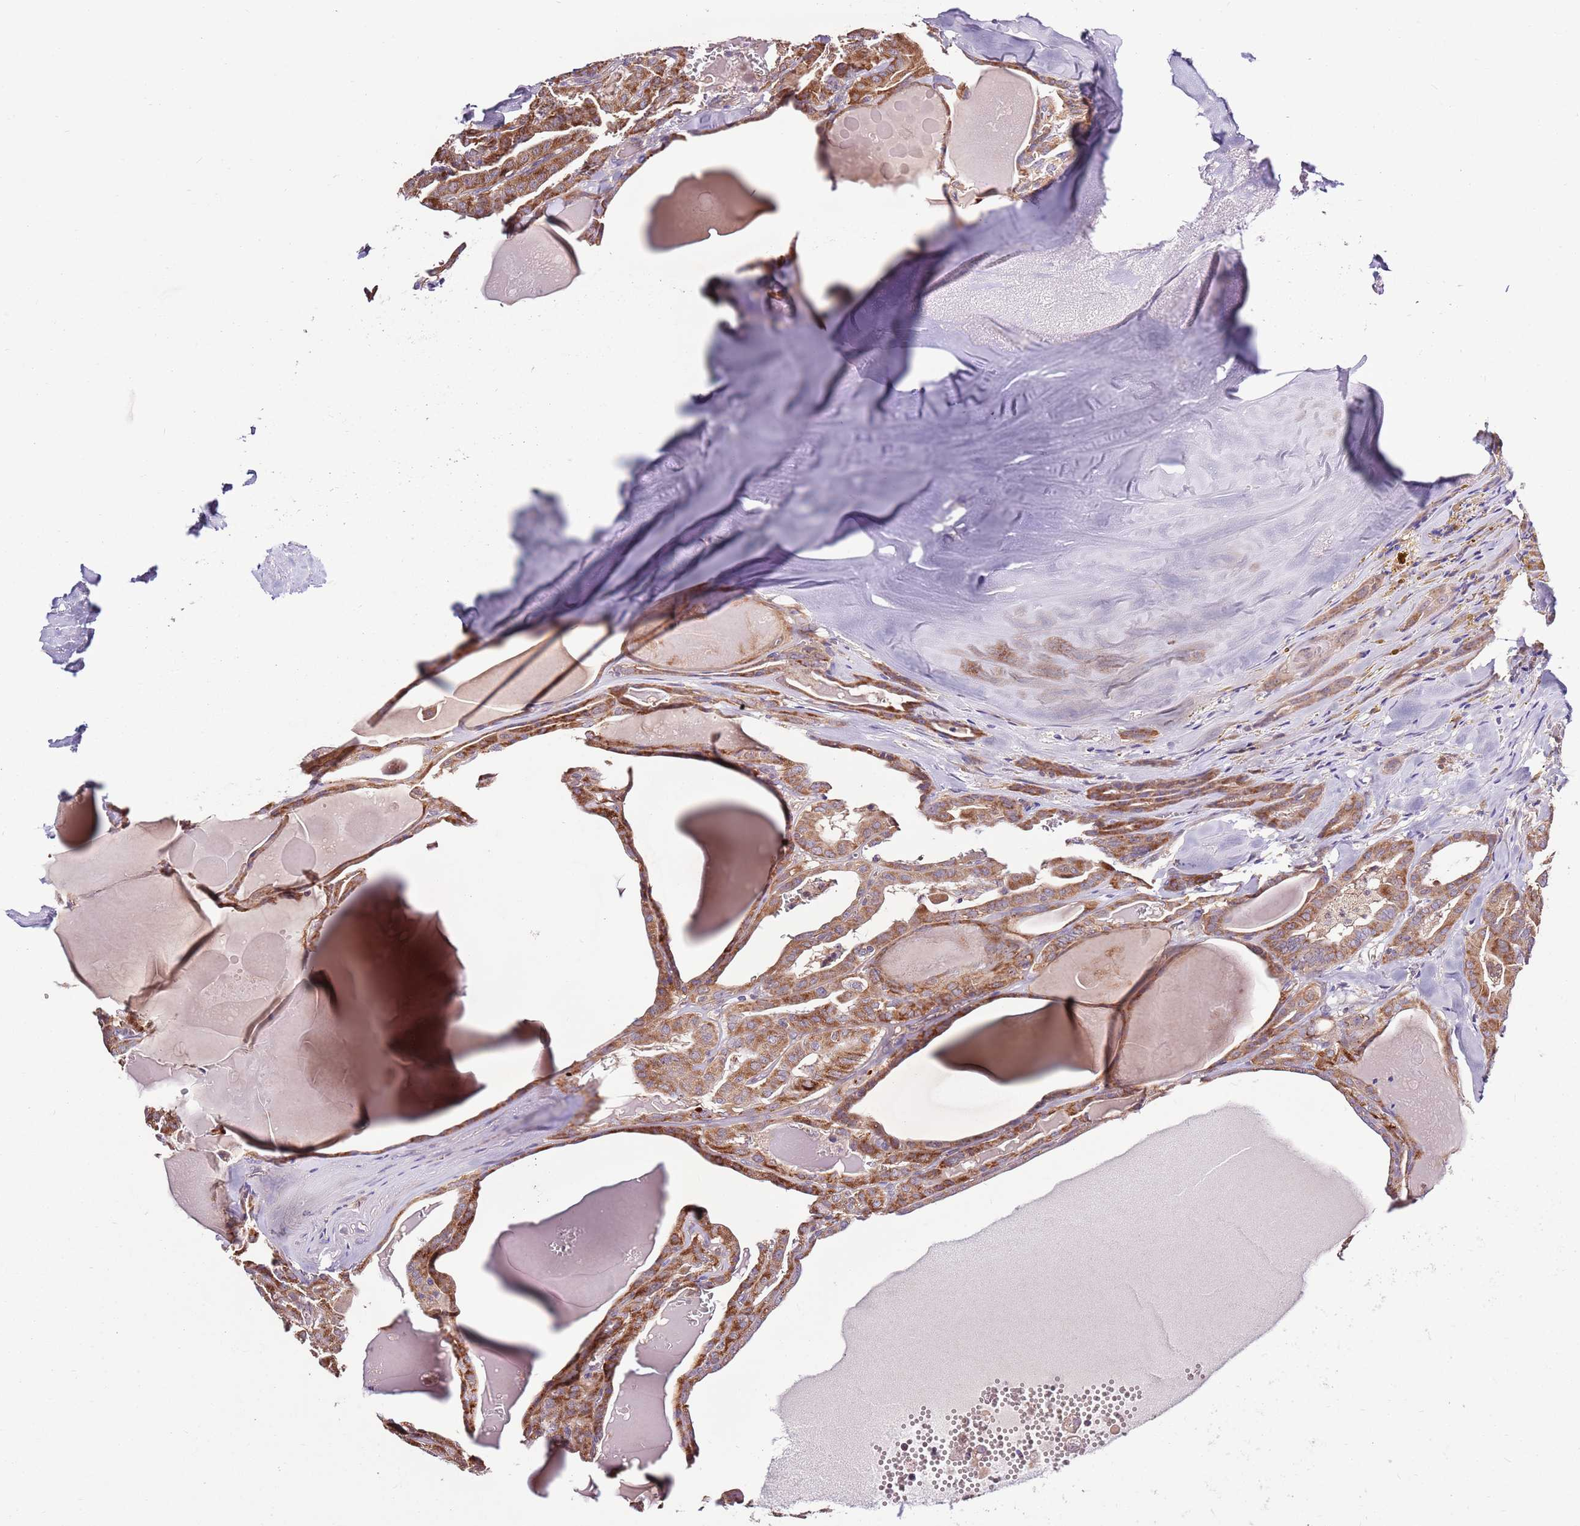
{"staining": {"intensity": "strong", "quantity": ">75%", "location": "cytoplasmic/membranous"}, "tissue": "thyroid cancer", "cell_type": "Tumor cells", "image_type": "cancer", "snomed": [{"axis": "morphology", "description": "Papillary adenocarcinoma, NOS"}, {"axis": "topography", "description": "Thyroid gland"}], "caption": "IHC micrograph of neoplastic tissue: human papillary adenocarcinoma (thyroid) stained using IHC shows high levels of strong protein expression localized specifically in the cytoplasmic/membranous of tumor cells, appearing as a cytoplasmic/membranous brown color.", "gene": "SMG1", "patient": {"sex": "male", "age": 52}}